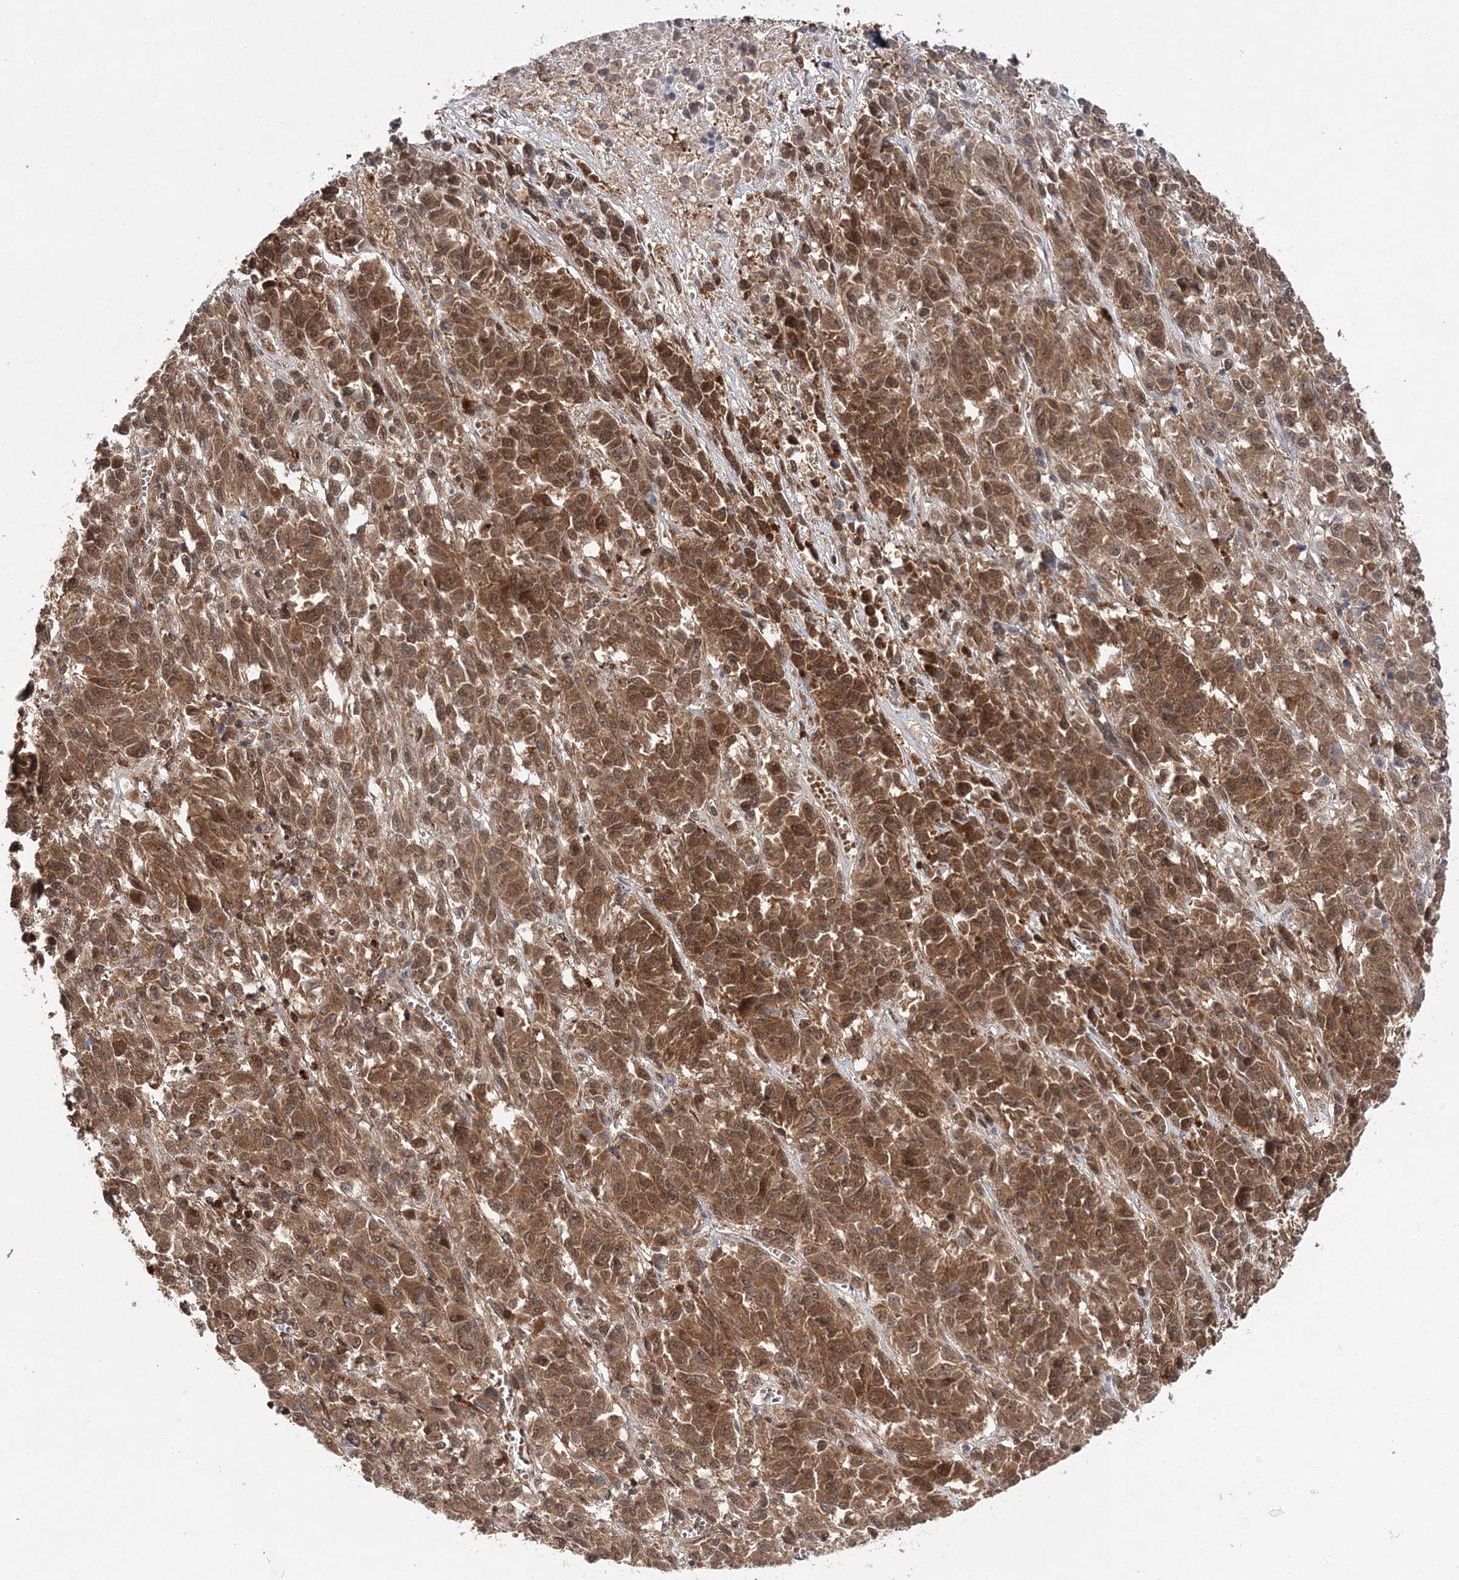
{"staining": {"intensity": "moderate", "quantity": ">75%", "location": "cytoplasmic/membranous,nuclear"}, "tissue": "melanoma", "cell_type": "Tumor cells", "image_type": "cancer", "snomed": [{"axis": "morphology", "description": "Malignant melanoma, Metastatic site"}, {"axis": "topography", "description": "Lung"}], "caption": "A medium amount of moderate cytoplasmic/membranous and nuclear expression is identified in approximately >75% of tumor cells in melanoma tissue.", "gene": "NIF3L1", "patient": {"sex": "male", "age": 64}}